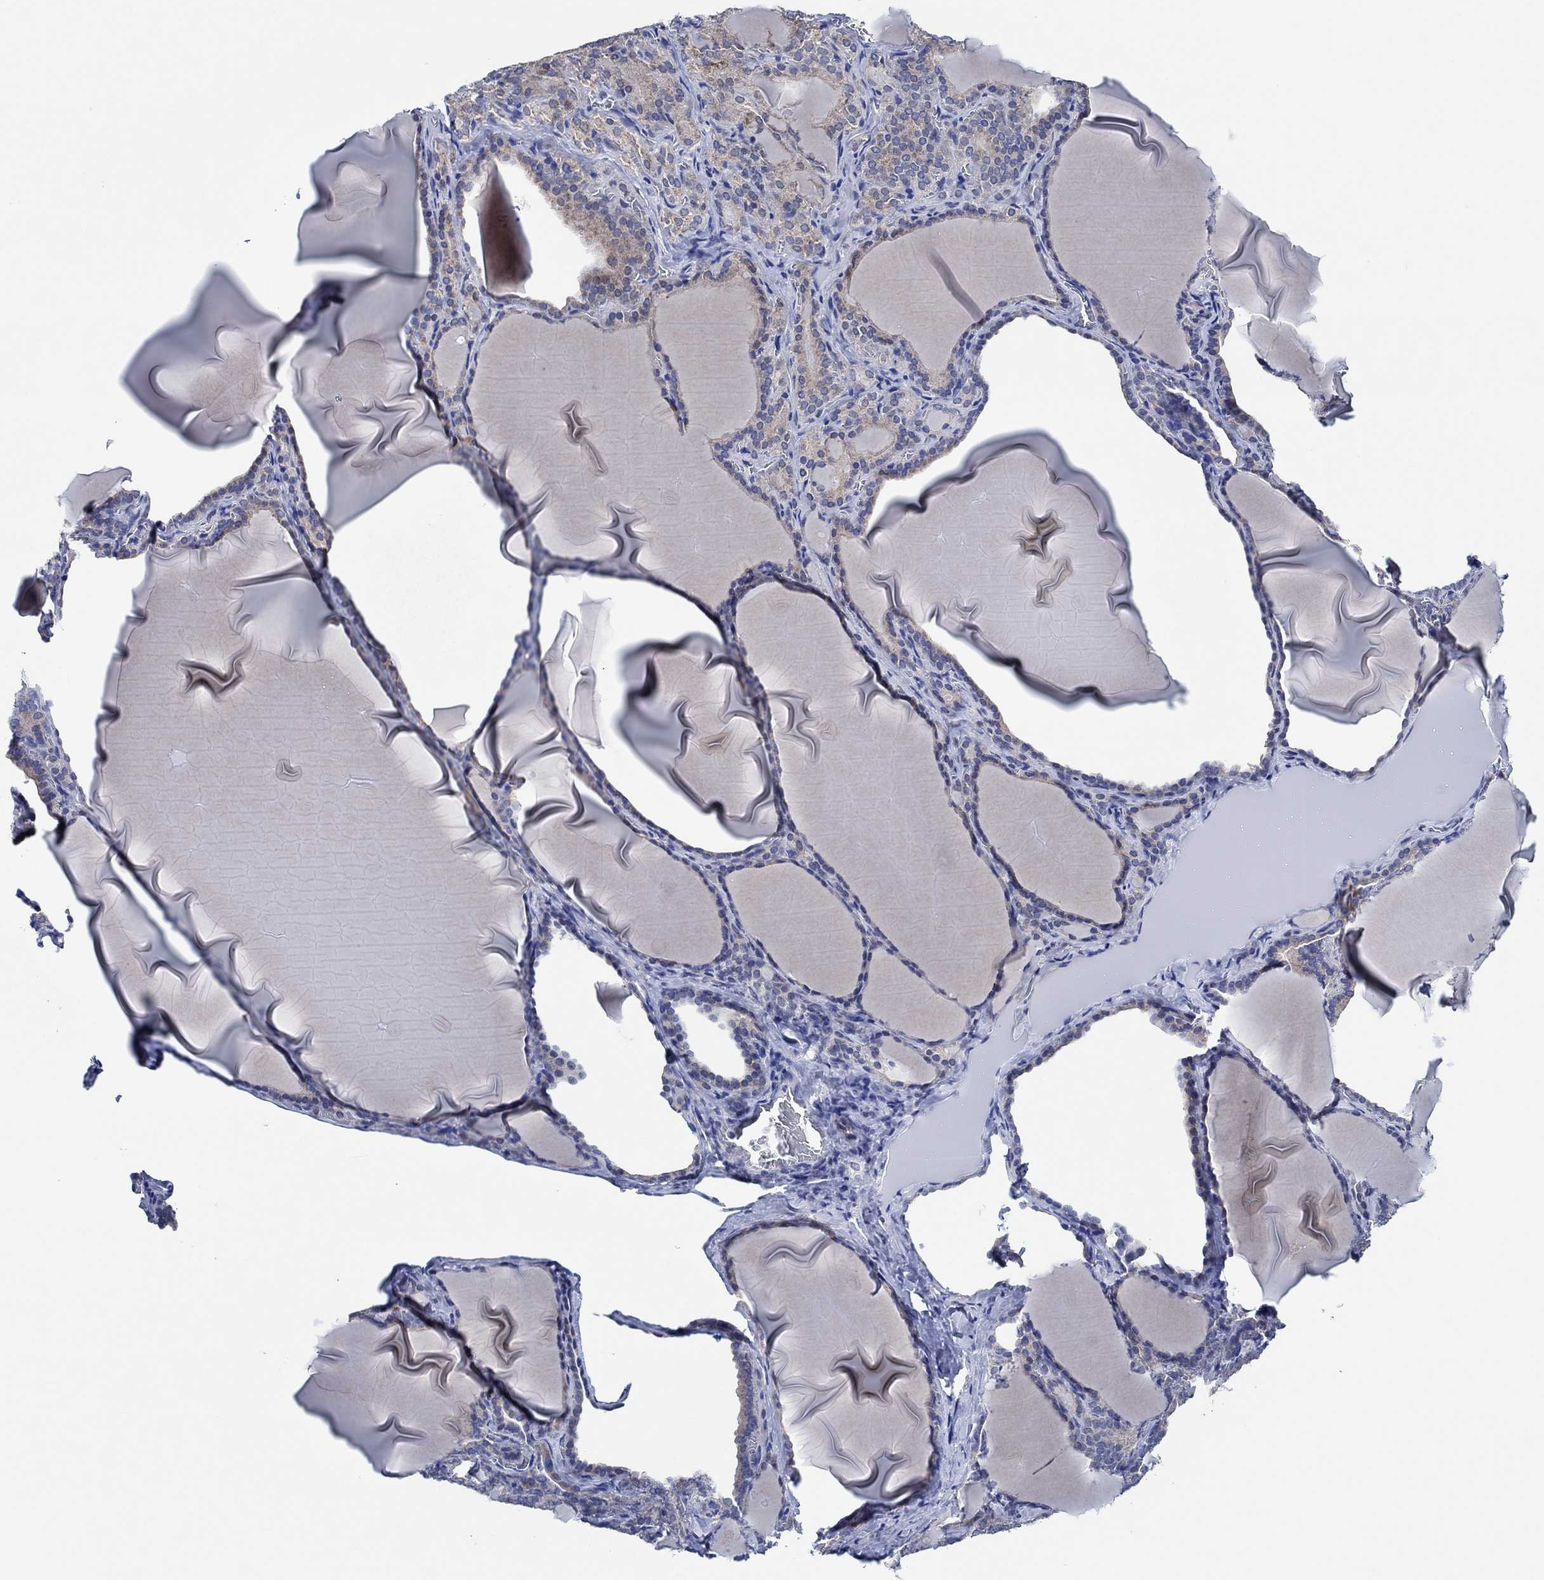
{"staining": {"intensity": "weak", "quantity": "25%-75%", "location": "cytoplasmic/membranous"}, "tissue": "thyroid gland", "cell_type": "Glandular cells", "image_type": "normal", "snomed": [{"axis": "morphology", "description": "Normal tissue, NOS"}, {"axis": "morphology", "description": "Hyperplasia, NOS"}, {"axis": "topography", "description": "Thyroid gland"}], "caption": "Immunohistochemistry (DAB (3,3'-diaminobenzidine)) staining of benign human thyroid gland demonstrates weak cytoplasmic/membranous protein positivity in about 25%-75% of glandular cells. (DAB IHC with brightfield microscopy, high magnification).", "gene": "PRRT3", "patient": {"sex": "female", "age": 27}}